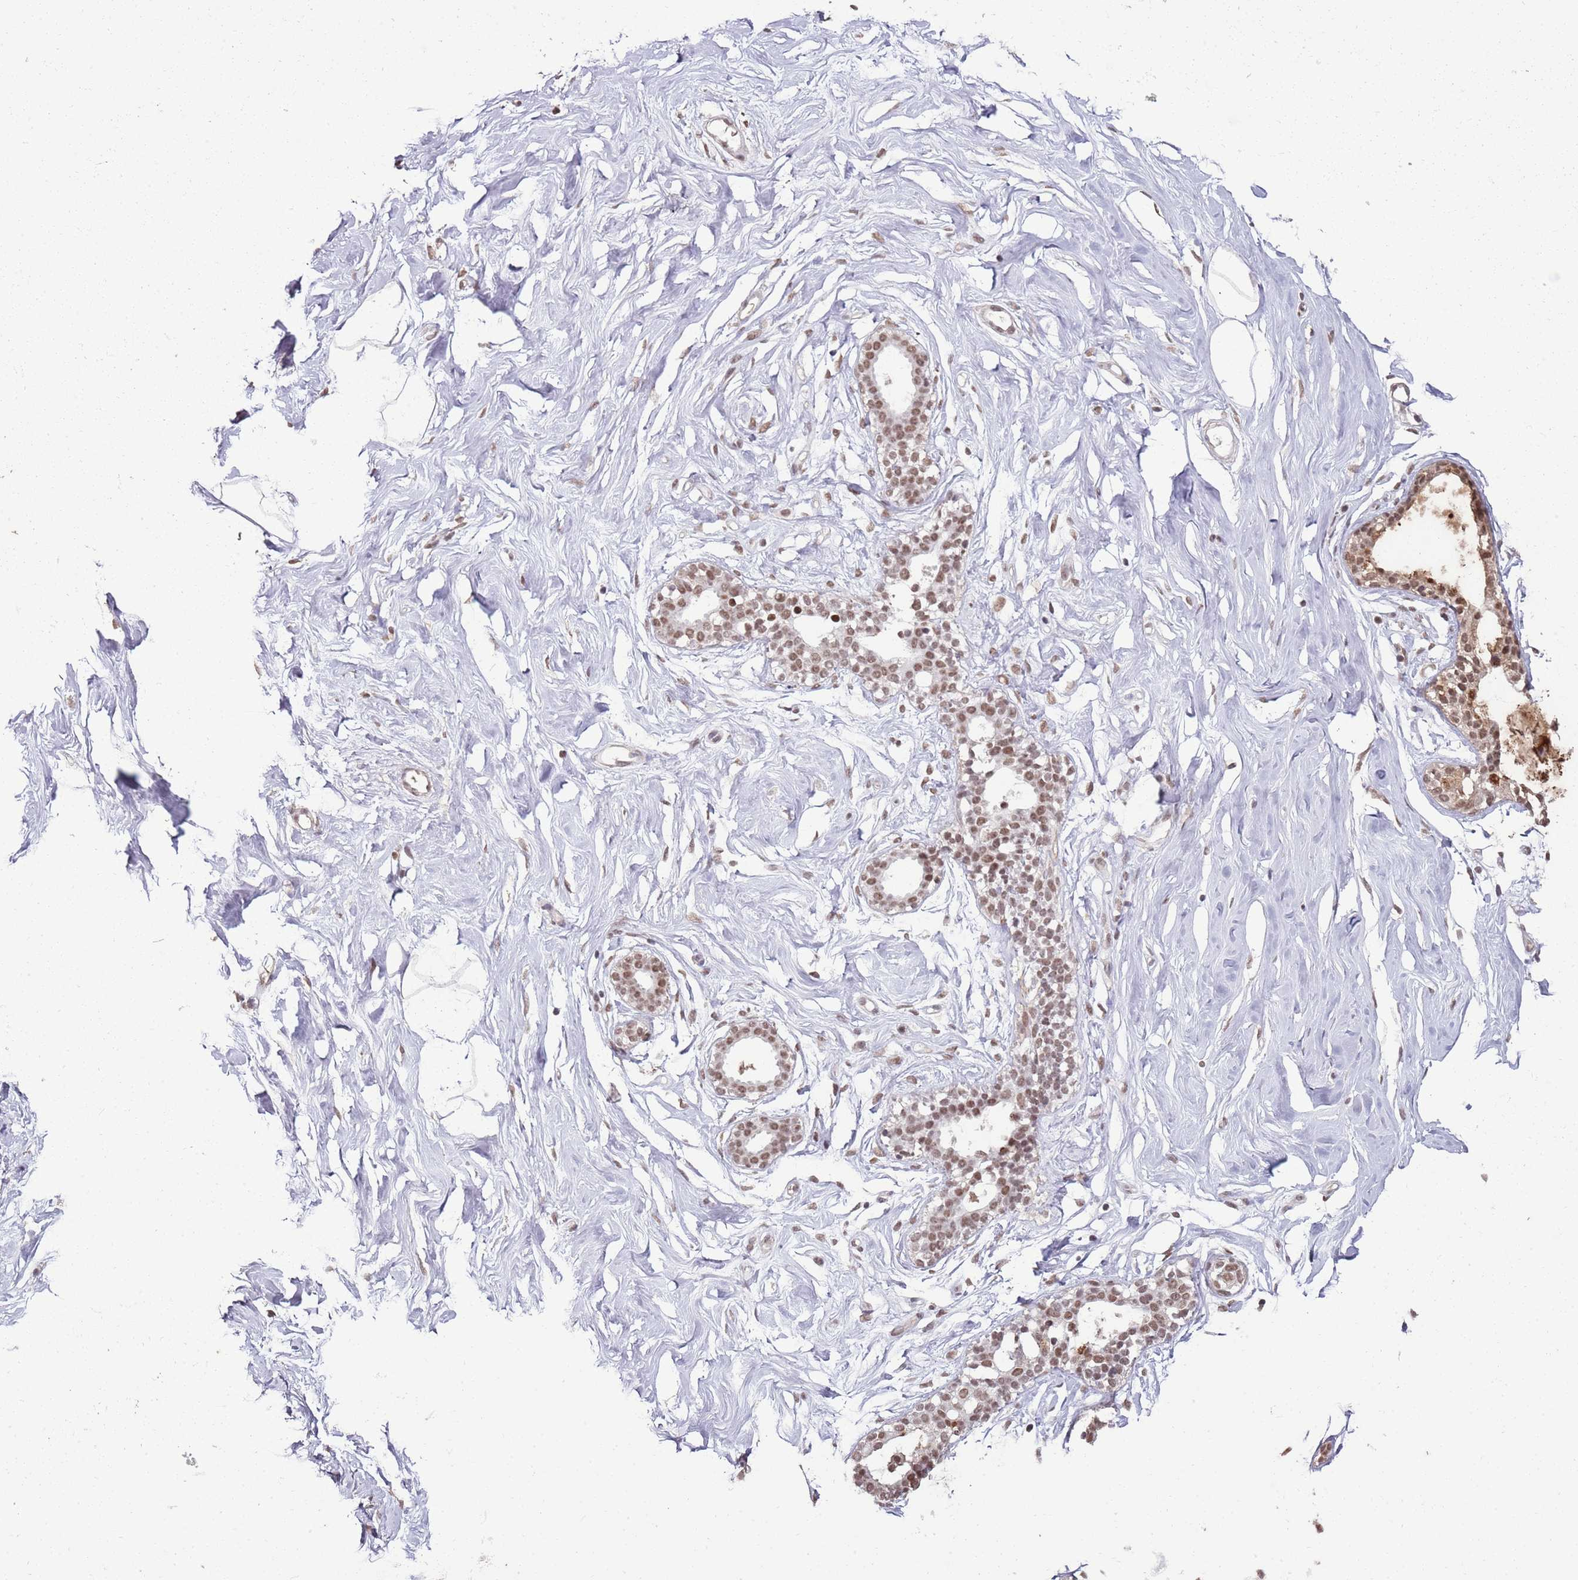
{"staining": {"intensity": "negative", "quantity": "none", "location": "none"}, "tissue": "breast", "cell_type": "Adipocytes", "image_type": "normal", "snomed": [{"axis": "morphology", "description": "Normal tissue, NOS"}, {"axis": "morphology", "description": "Adenoma, NOS"}, {"axis": "topography", "description": "Breast"}], "caption": "Immunohistochemical staining of unremarkable breast exhibits no significant positivity in adipocytes.", "gene": "ARL14EP", "patient": {"sex": "female", "age": 23}}